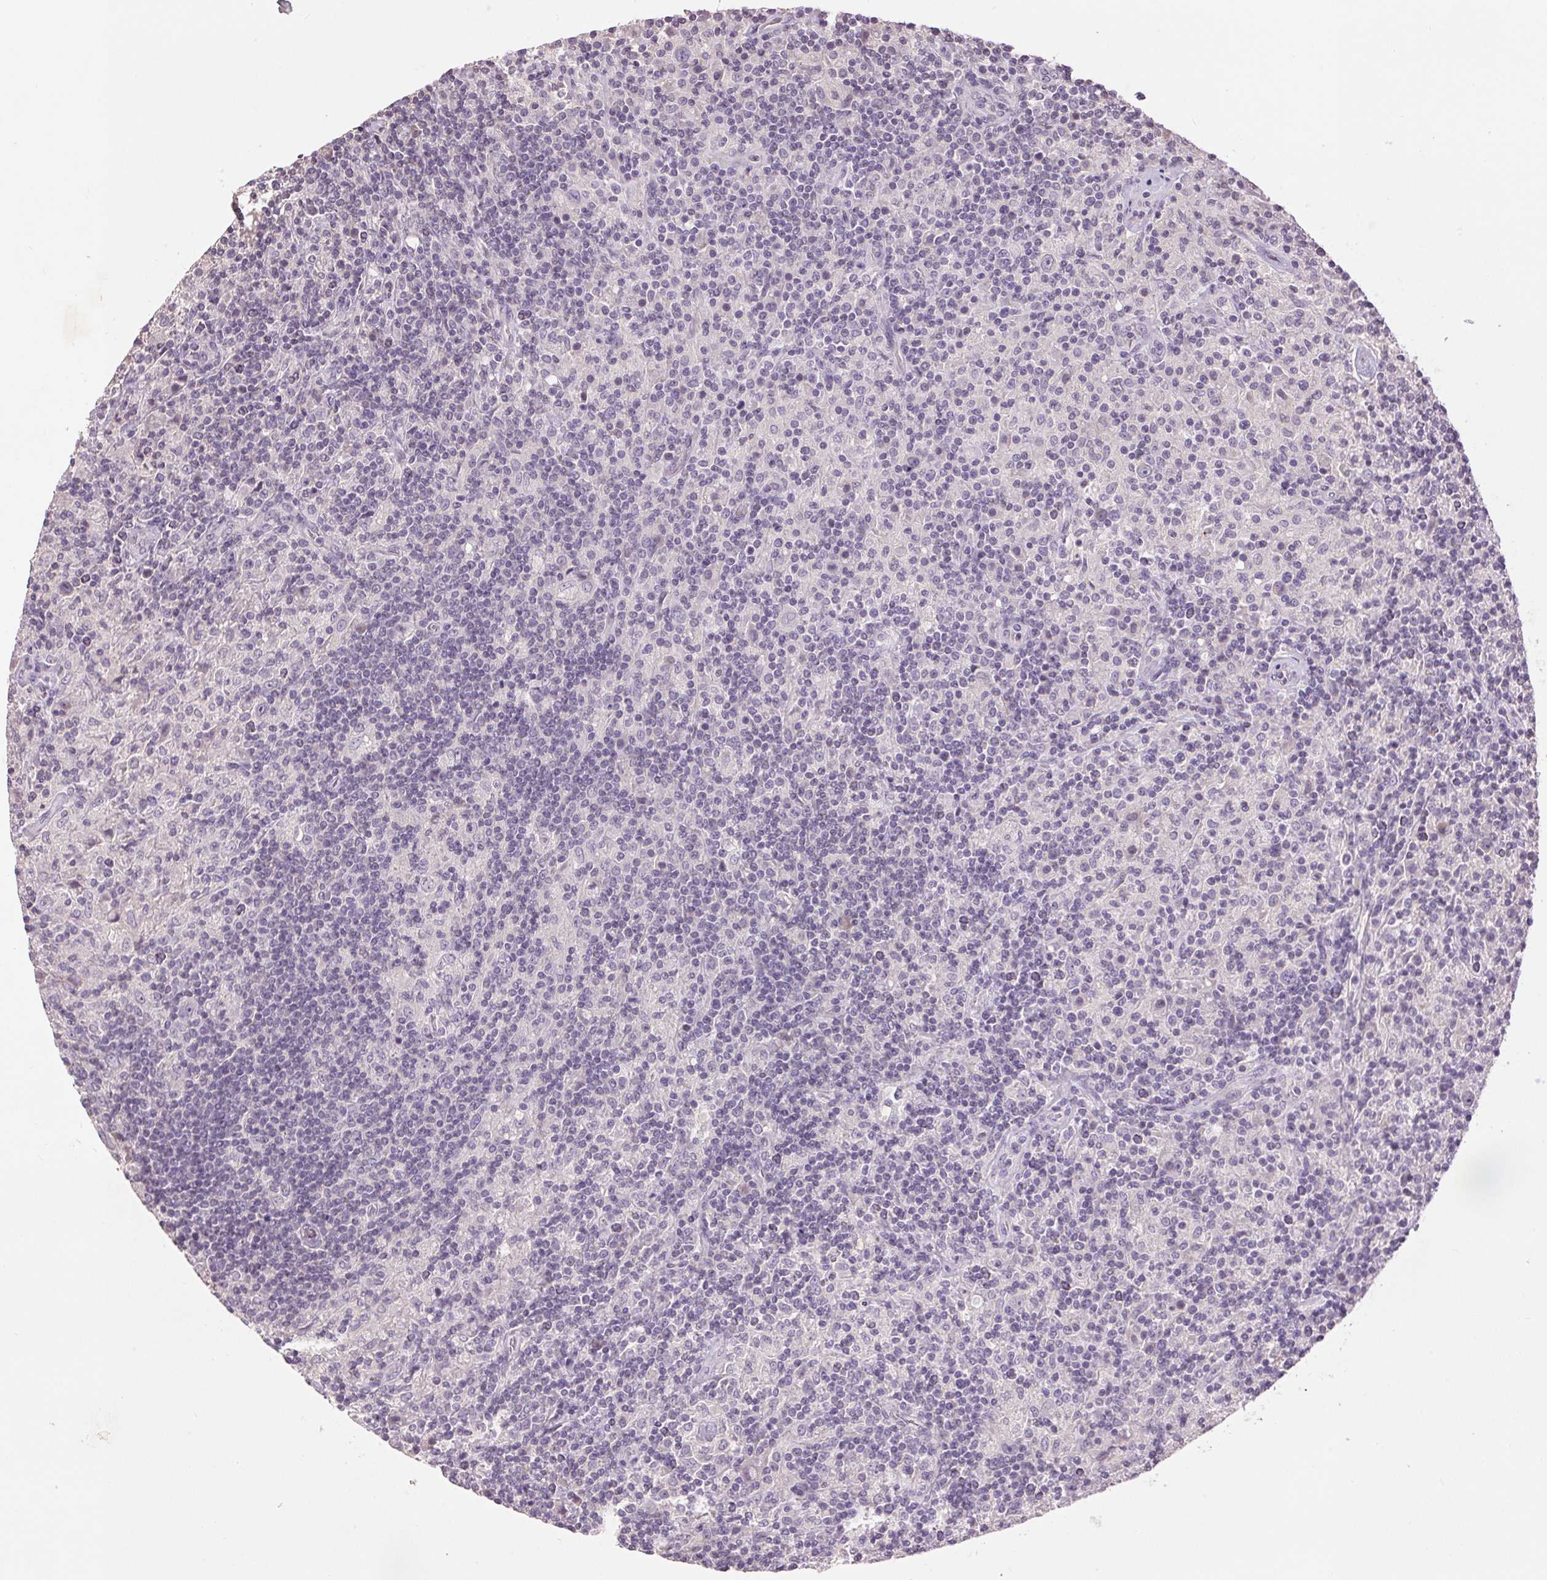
{"staining": {"intensity": "negative", "quantity": "none", "location": "none"}, "tissue": "lymphoma", "cell_type": "Tumor cells", "image_type": "cancer", "snomed": [{"axis": "morphology", "description": "Hodgkin's disease, NOS"}, {"axis": "topography", "description": "Lymph node"}], "caption": "This is an IHC micrograph of lymphoma. There is no expression in tumor cells.", "gene": "FXYD4", "patient": {"sex": "male", "age": 70}}